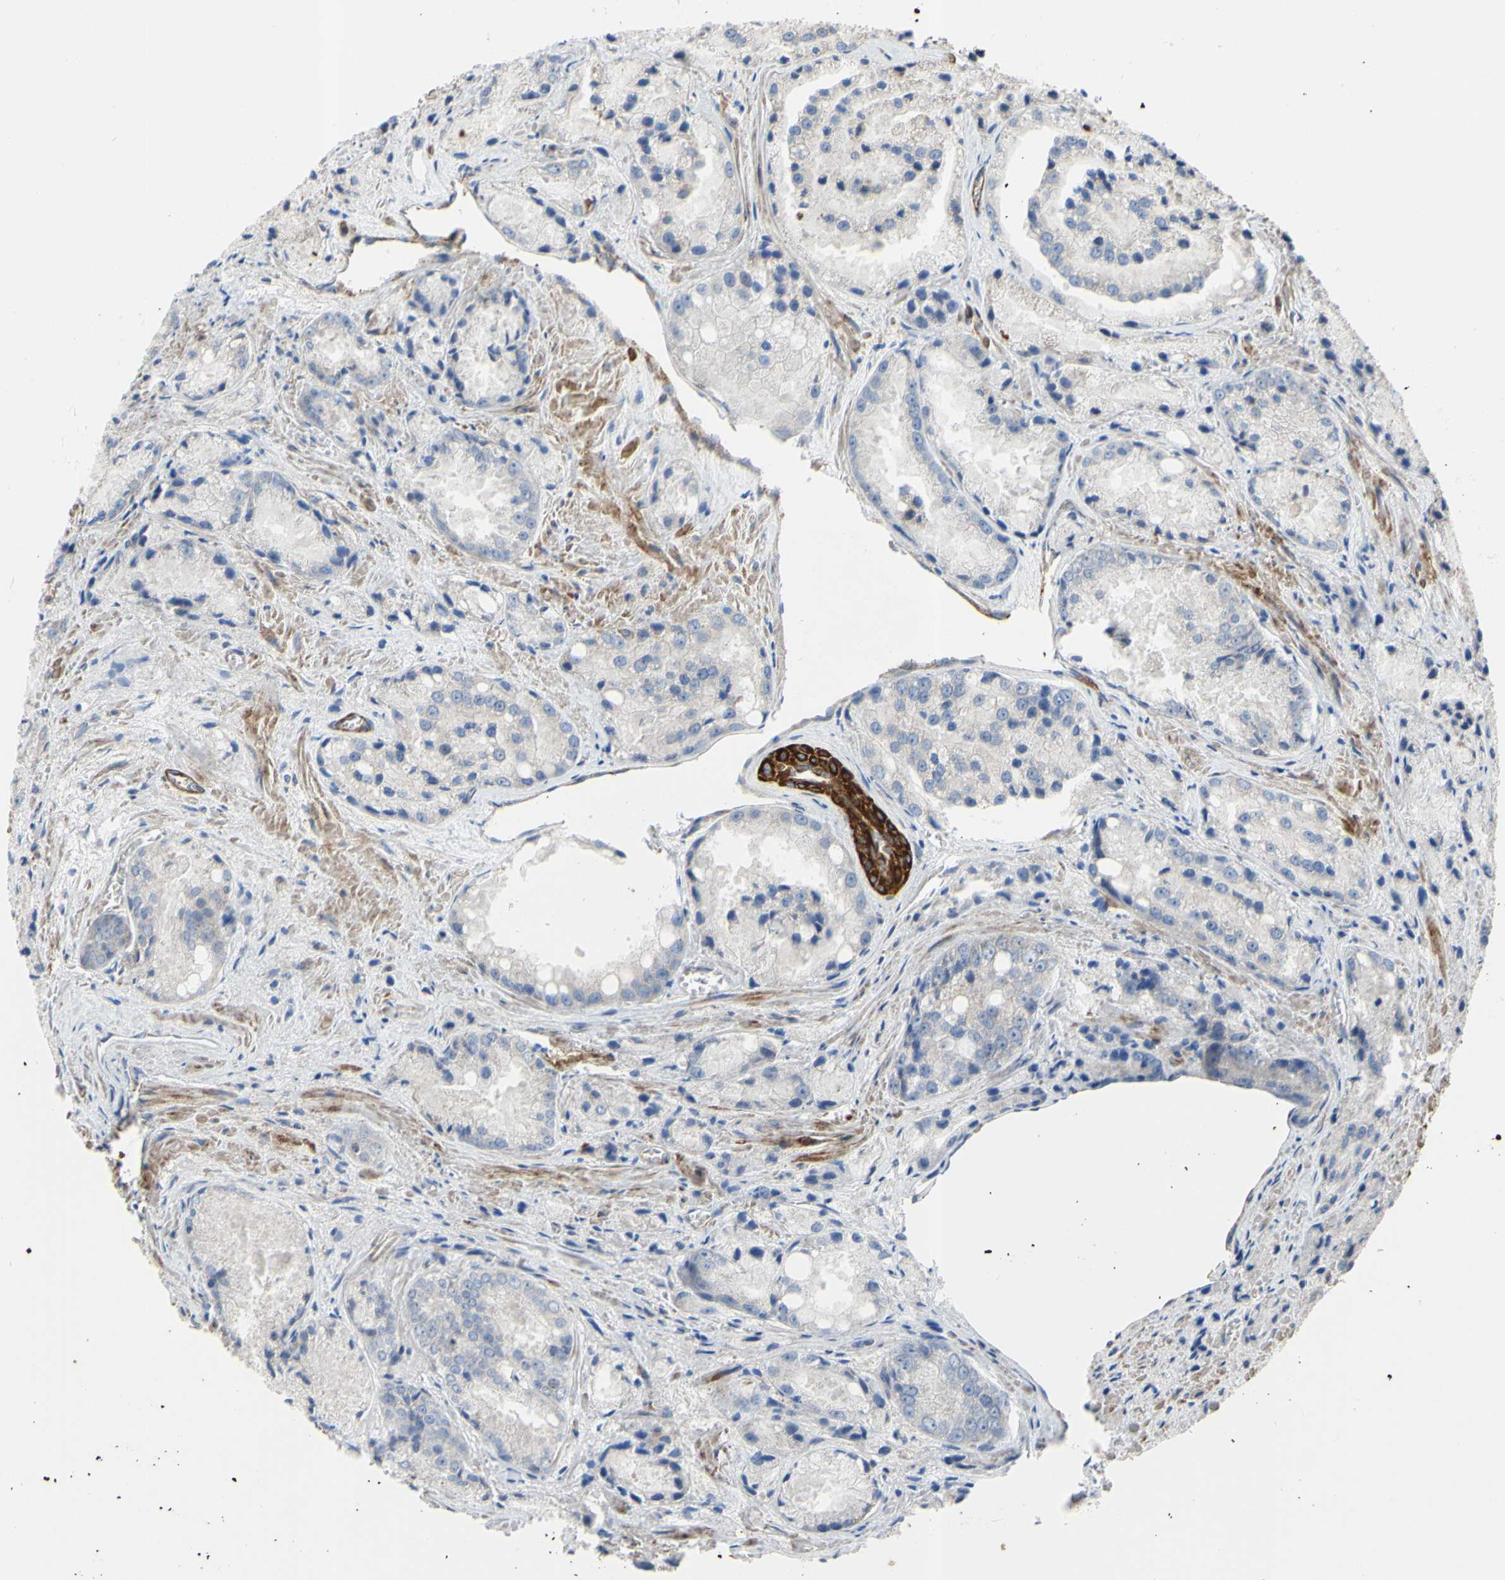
{"staining": {"intensity": "negative", "quantity": "none", "location": "none"}, "tissue": "prostate cancer", "cell_type": "Tumor cells", "image_type": "cancer", "snomed": [{"axis": "morphology", "description": "Adenocarcinoma, Low grade"}, {"axis": "topography", "description": "Prostate"}], "caption": "An immunohistochemistry histopathology image of prostate adenocarcinoma (low-grade) is shown. There is no staining in tumor cells of prostate adenocarcinoma (low-grade).", "gene": "BECN1", "patient": {"sex": "male", "age": 64}}